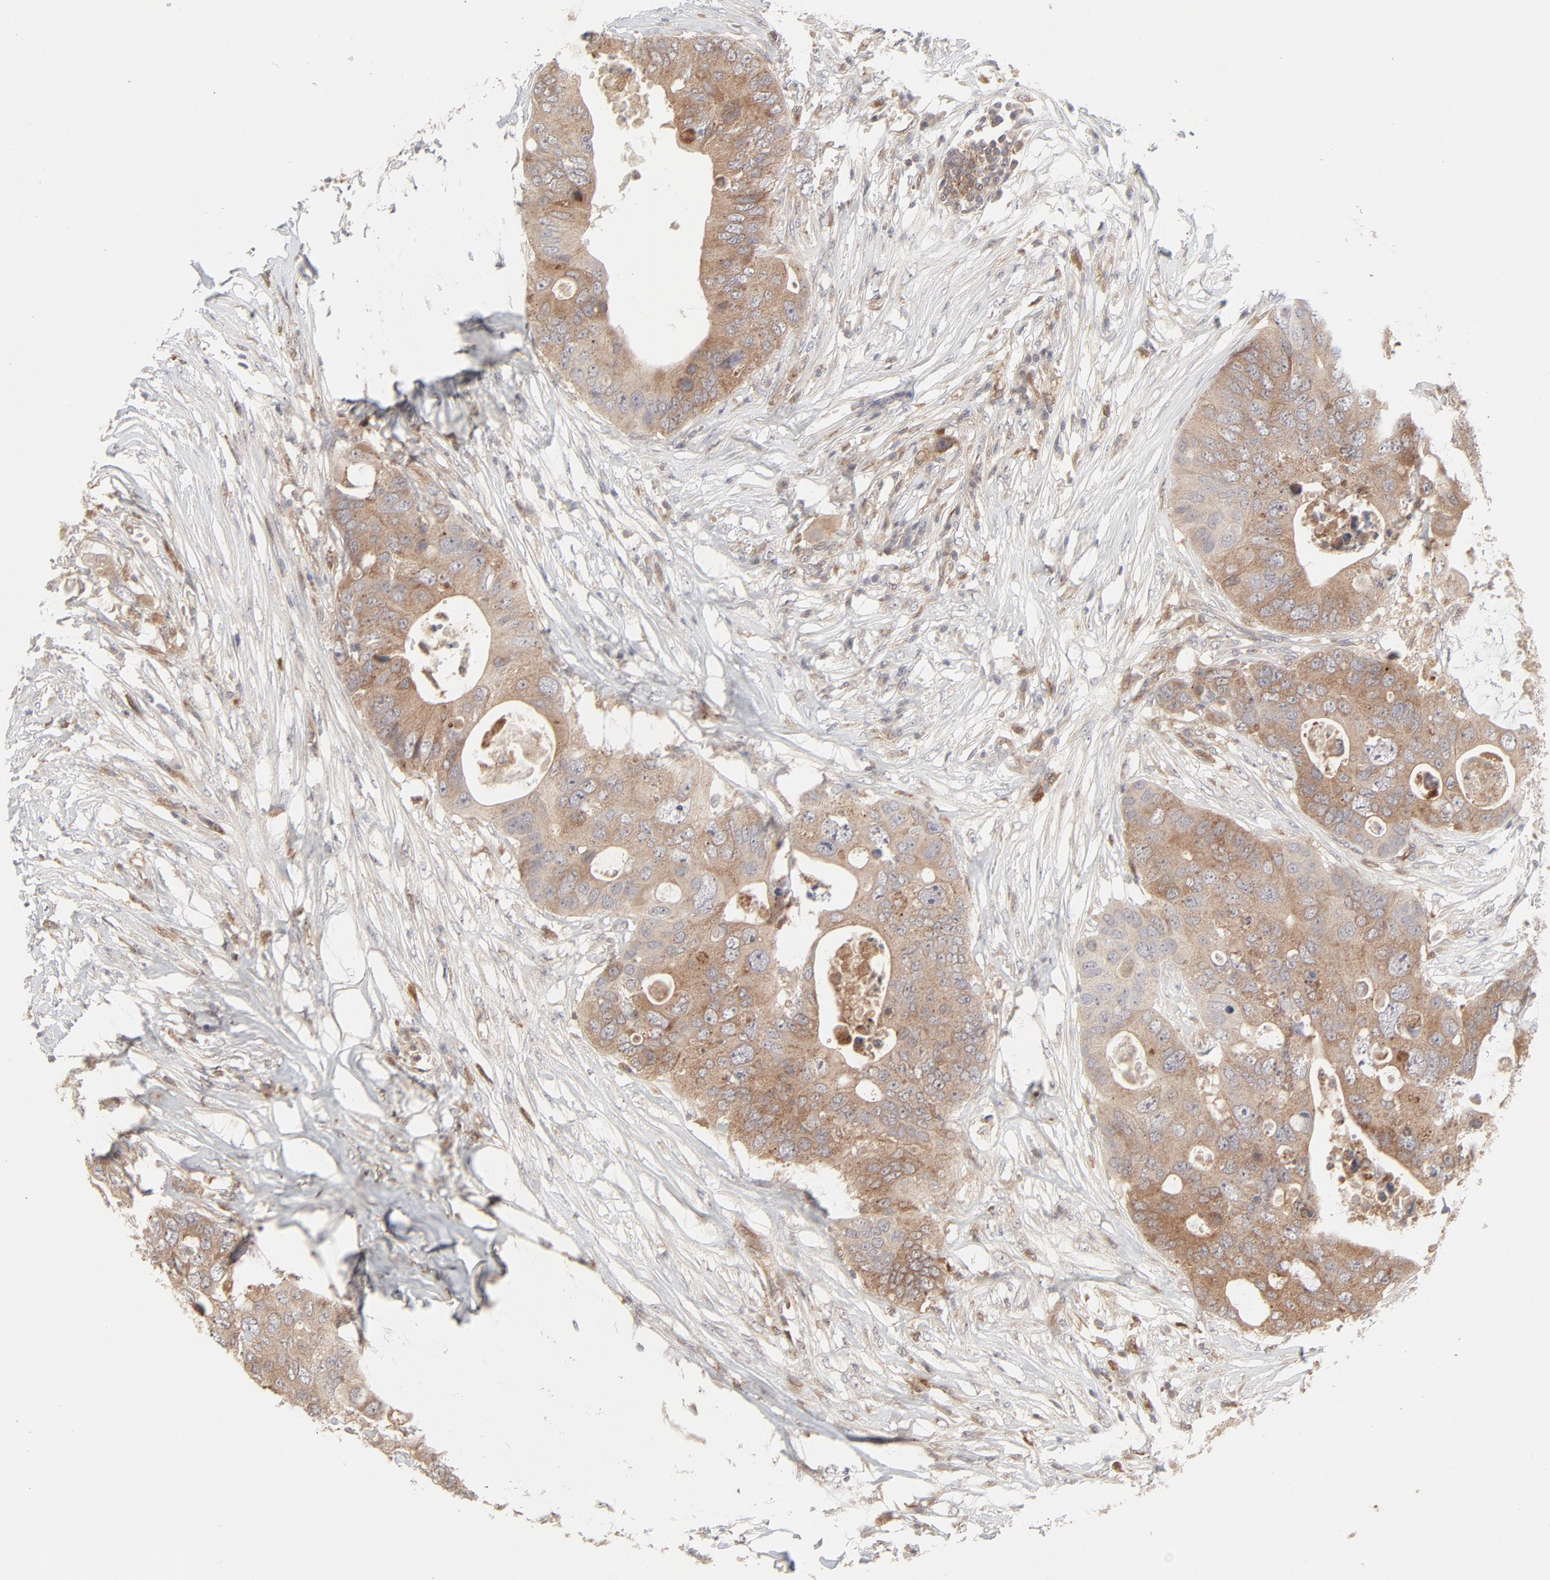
{"staining": {"intensity": "moderate", "quantity": ">75%", "location": "cytoplasmic/membranous"}, "tissue": "colorectal cancer", "cell_type": "Tumor cells", "image_type": "cancer", "snomed": [{"axis": "morphology", "description": "Adenocarcinoma, NOS"}, {"axis": "topography", "description": "Colon"}], "caption": "Adenocarcinoma (colorectal) was stained to show a protein in brown. There is medium levels of moderate cytoplasmic/membranous positivity in about >75% of tumor cells. Using DAB (brown) and hematoxylin (blue) stains, captured at high magnification using brightfield microscopy.", "gene": "RAB5C", "patient": {"sex": "male", "age": 71}}